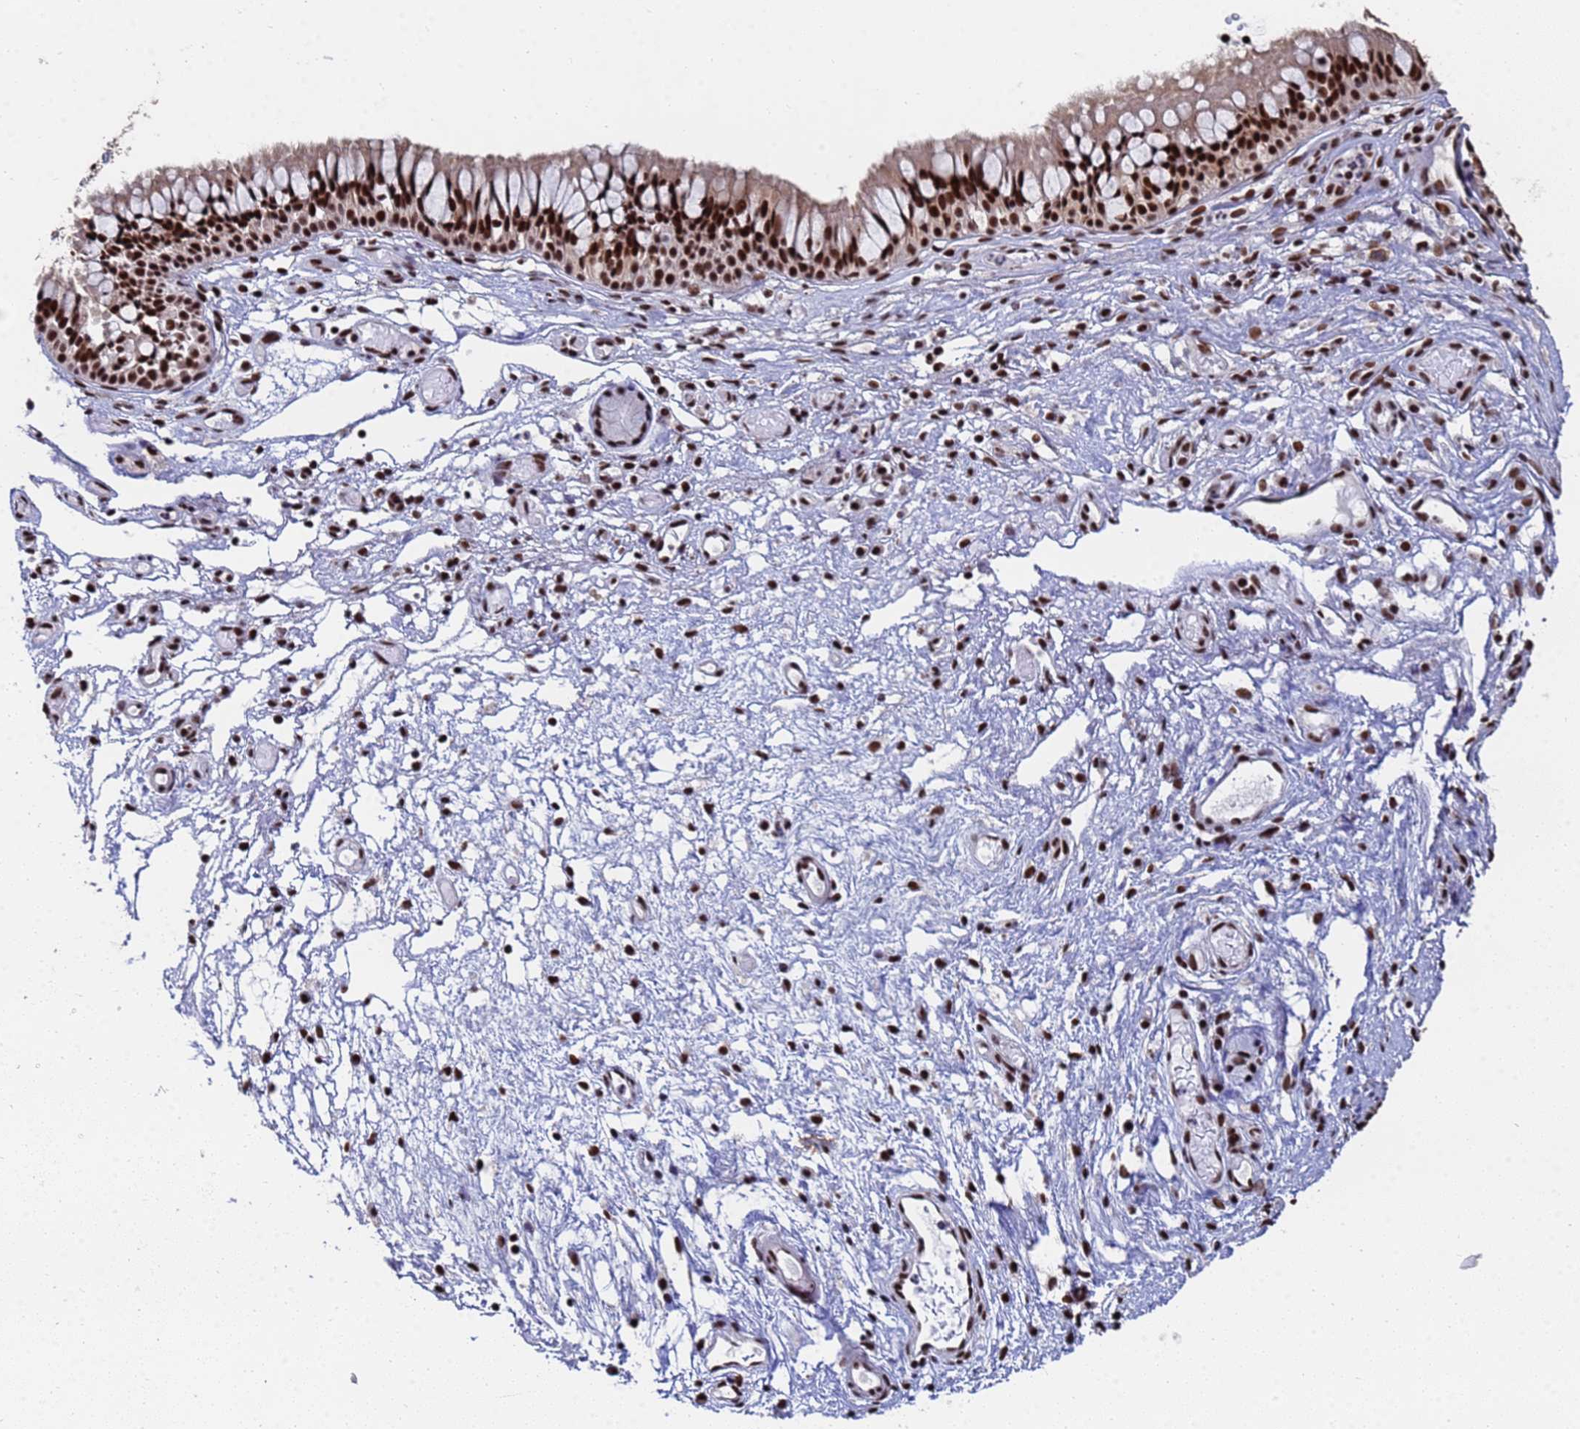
{"staining": {"intensity": "strong", "quantity": ">75%", "location": "nuclear"}, "tissue": "nasopharynx", "cell_type": "Respiratory epithelial cells", "image_type": "normal", "snomed": [{"axis": "morphology", "description": "Normal tissue, NOS"}, {"axis": "topography", "description": "Nasopharynx"}], "caption": "This photomicrograph reveals immunohistochemistry staining of benign nasopharynx, with high strong nuclear expression in about >75% of respiratory epithelial cells.", "gene": "SF3B2", "patient": {"sex": "male", "age": 82}}